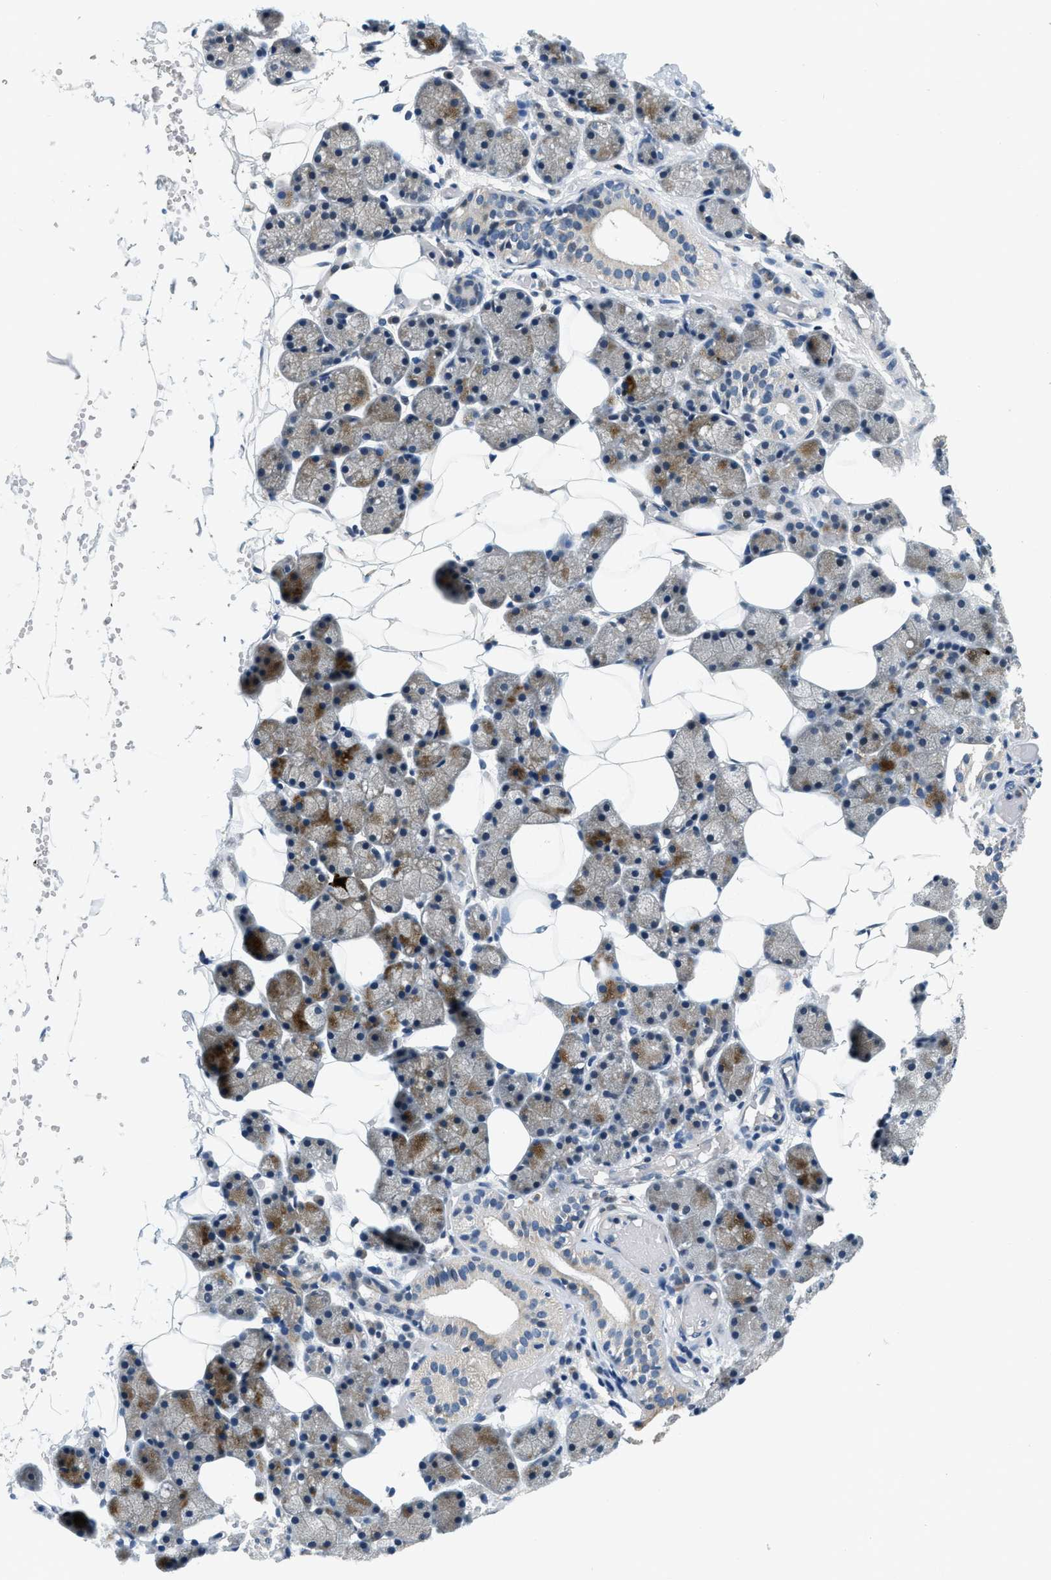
{"staining": {"intensity": "moderate", "quantity": "<25%", "location": "cytoplasmic/membranous"}, "tissue": "salivary gland", "cell_type": "Glandular cells", "image_type": "normal", "snomed": [{"axis": "morphology", "description": "Normal tissue, NOS"}, {"axis": "topography", "description": "Salivary gland"}], "caption": "IHC photomicrograph of unremarkable human salivary gland stained for a protein (brown), which displays low levels of moderate cytoplasmic/membranous staining in about <25% of glandular cells.", "gene": "YAE1", "patient": {"sex": "female", "age": 33}}